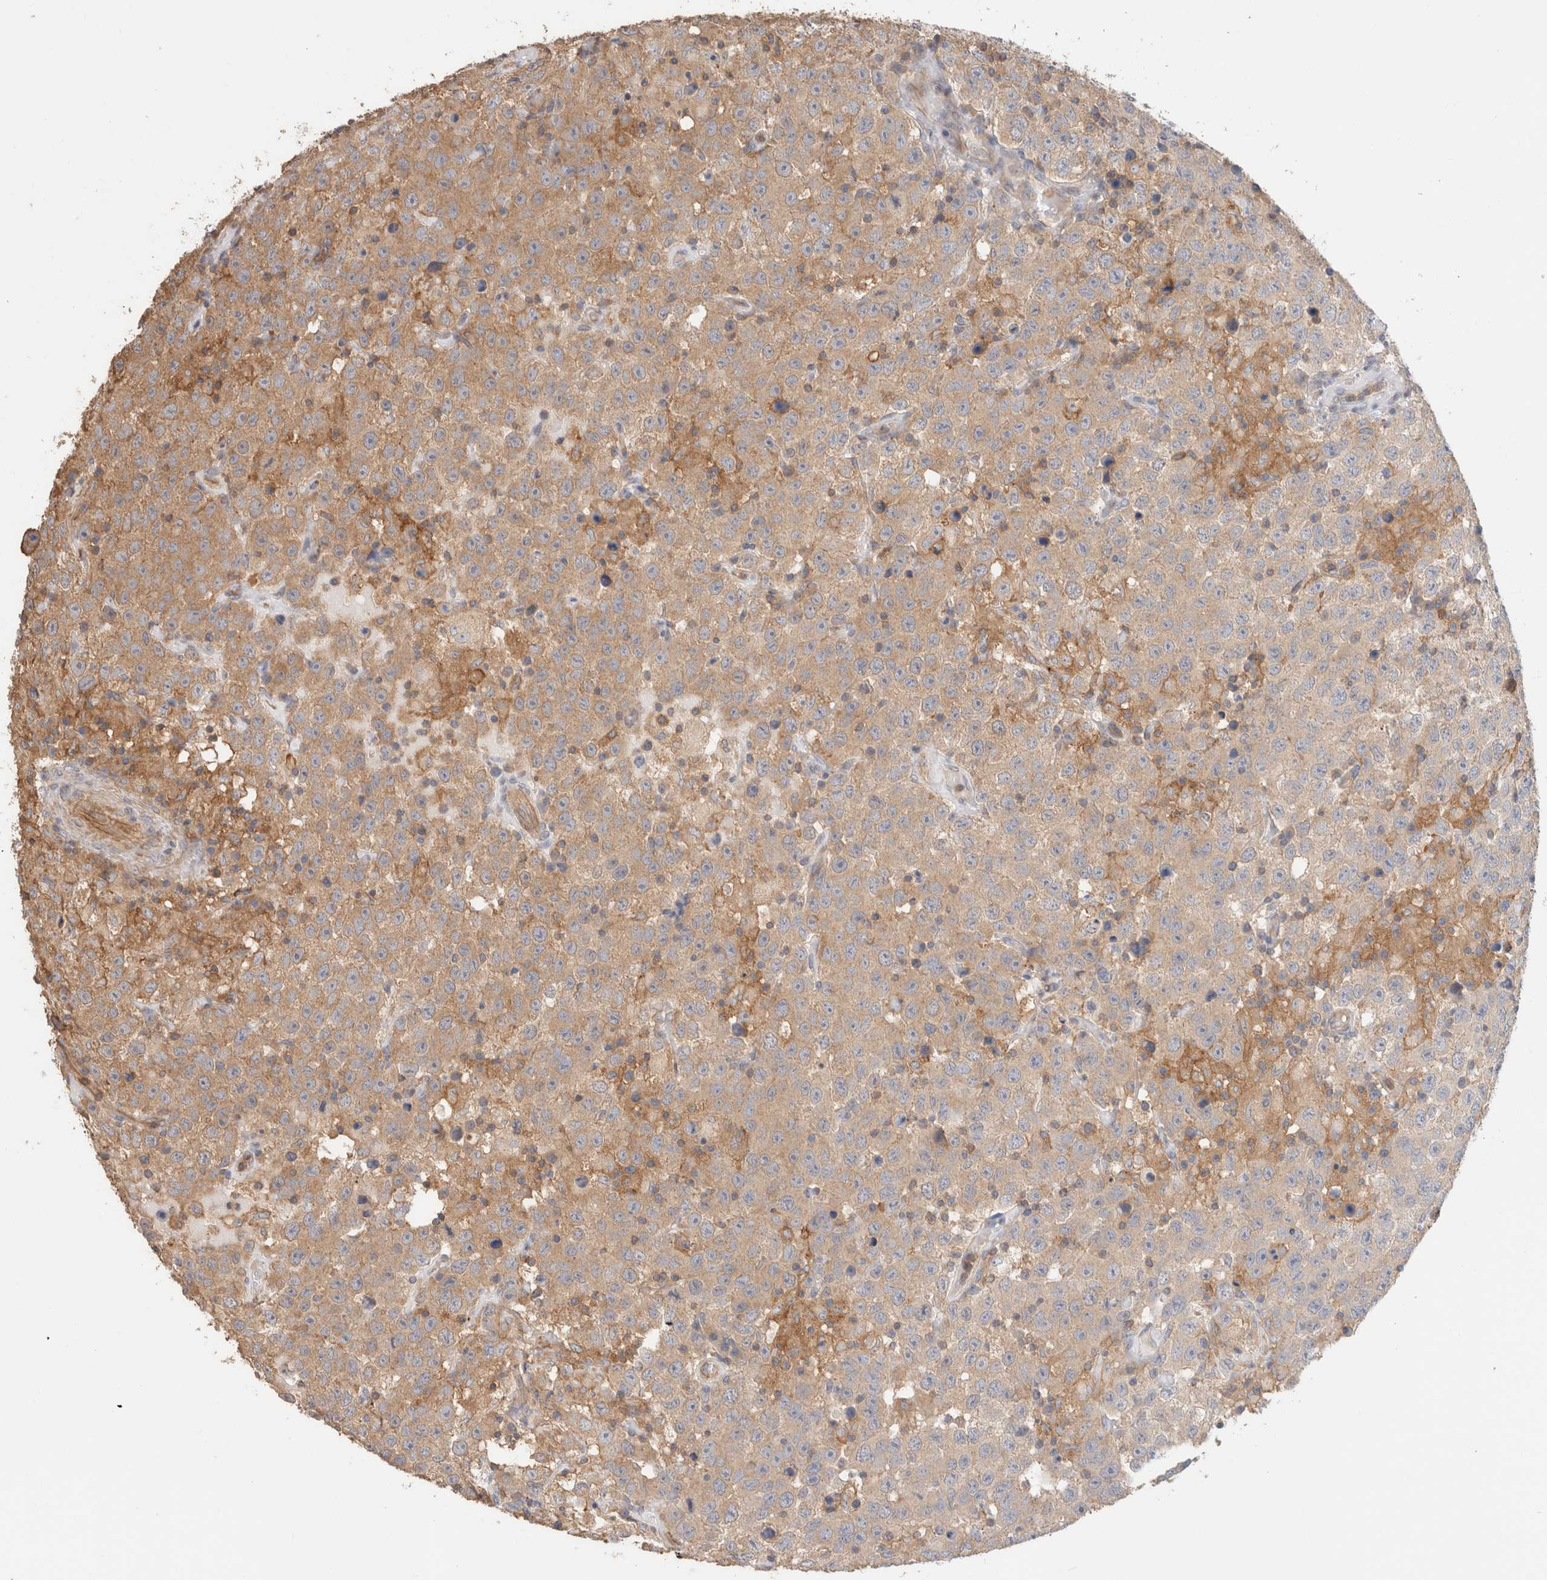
{"staining": {"intensity": "weak", "quantity": ">75%", "location": "cytoplasmic/membranous"}, "tissue": "testis cancer", "cell_type": "Tumor cells", "image_type": "cancer", "snomed": [{"axis": "morphology", "description": "Seminoma, NOS"}, {"axis": "topography", "description": "Testis"}], "caption": "A high-resolution micrograph shows immunohistochemistry staining of seminoma (testis), which demonstrates weak cytoplasmic/membranous expression in about >75% of tumor cells. (IHC, brightfield microscopy, high magnification).", "gene": "CFAP418", "patient": {"sex": "male", "age": 41}}